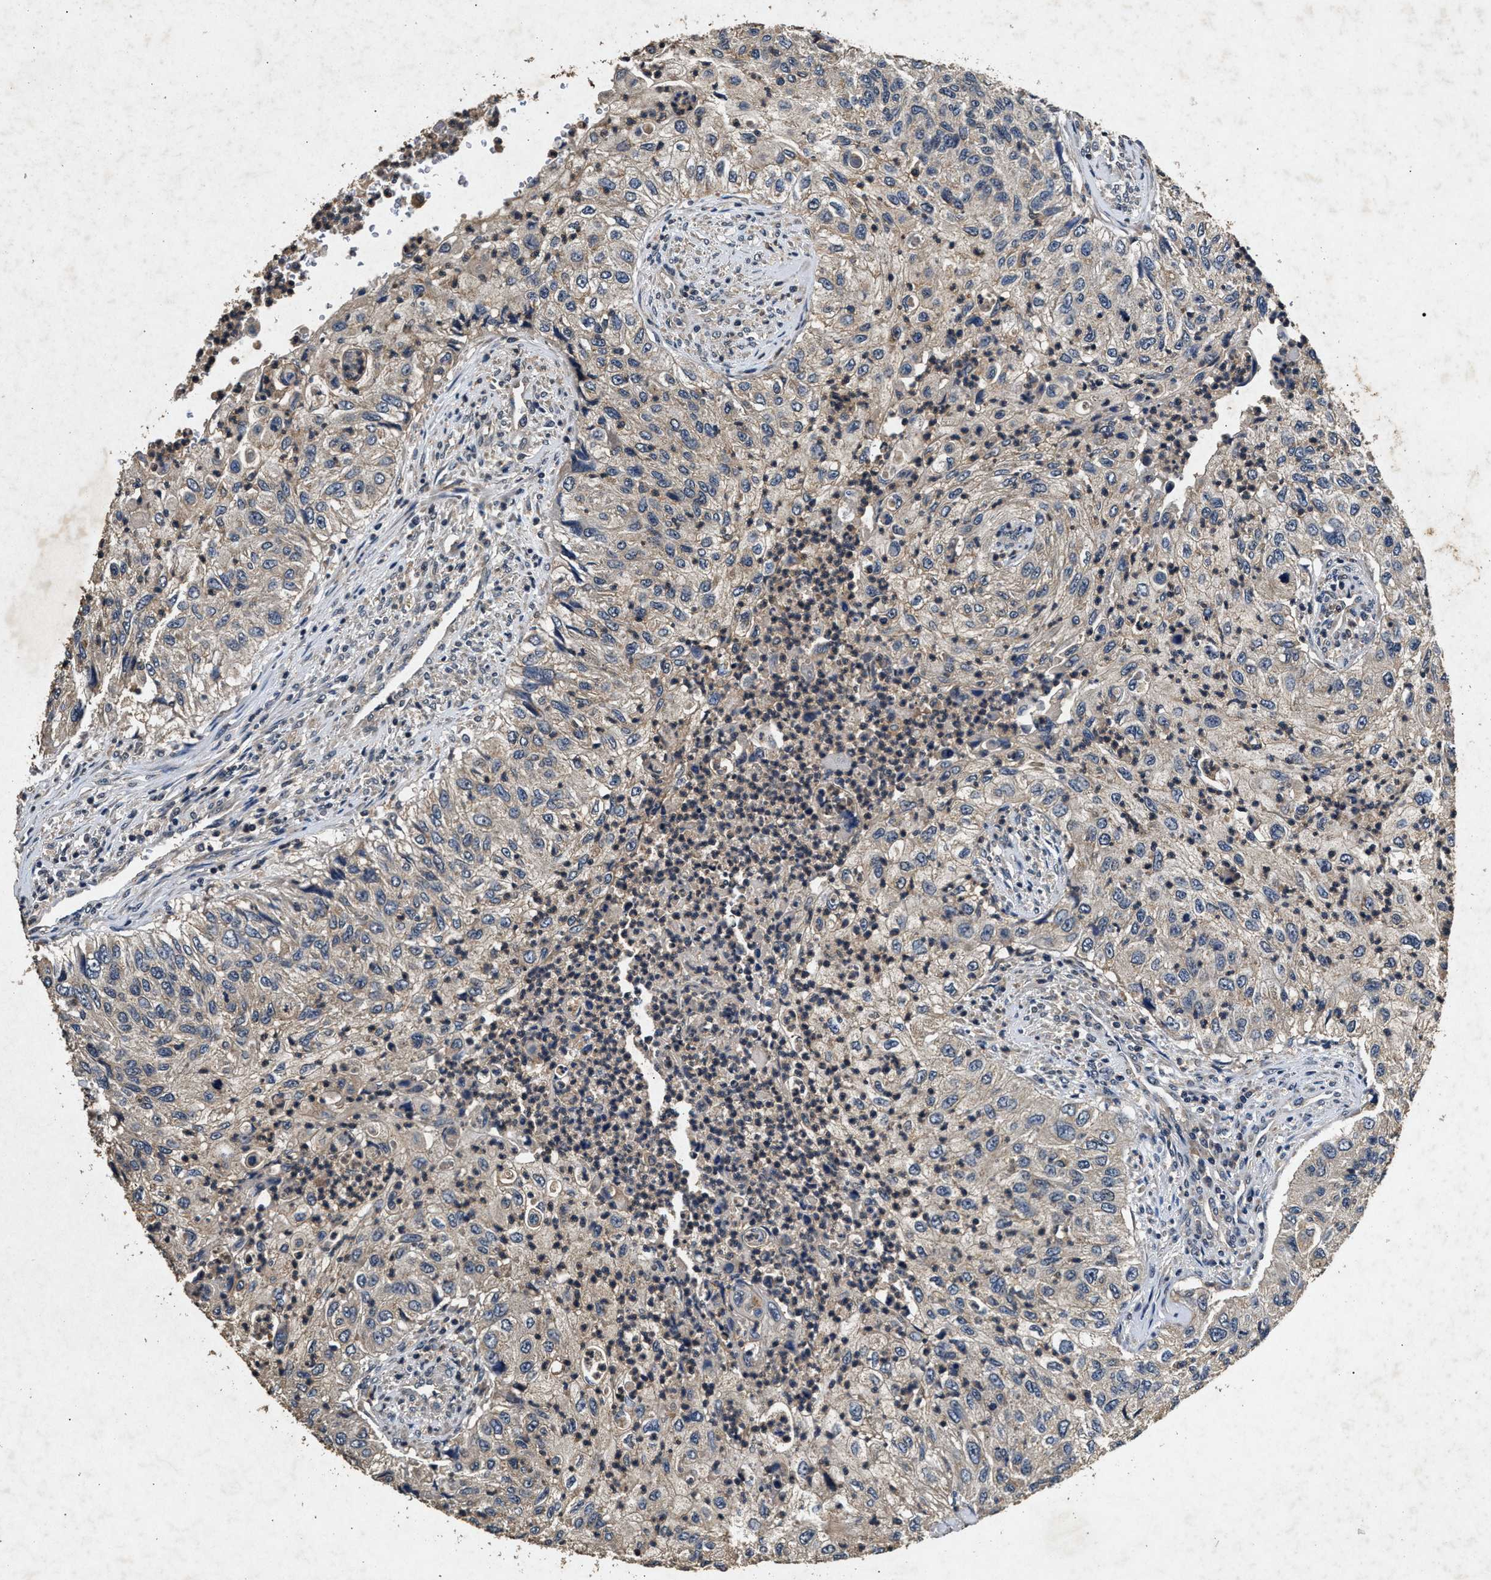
{"staining": {"intensity": "weak", "quantity": "<25%", "location": "cytoplasmic/membranous"}, "tissue": "urothelial cancer", "cell_type": "Tumor cells", "image_type": "cancer", "snomed": [{"axis": "morphology", "description": "Urothelial carcinoma, High grade"}, {"axis": "topography", "description": "Urinary bladder"}], "caption": "A micrograph of urothelial carcinoma (high-grade) stained for a protein exhibits no brown staining in tumor cells.", "gene": "PPP1CC", "patient": {"sex": "female", "age": 60}}